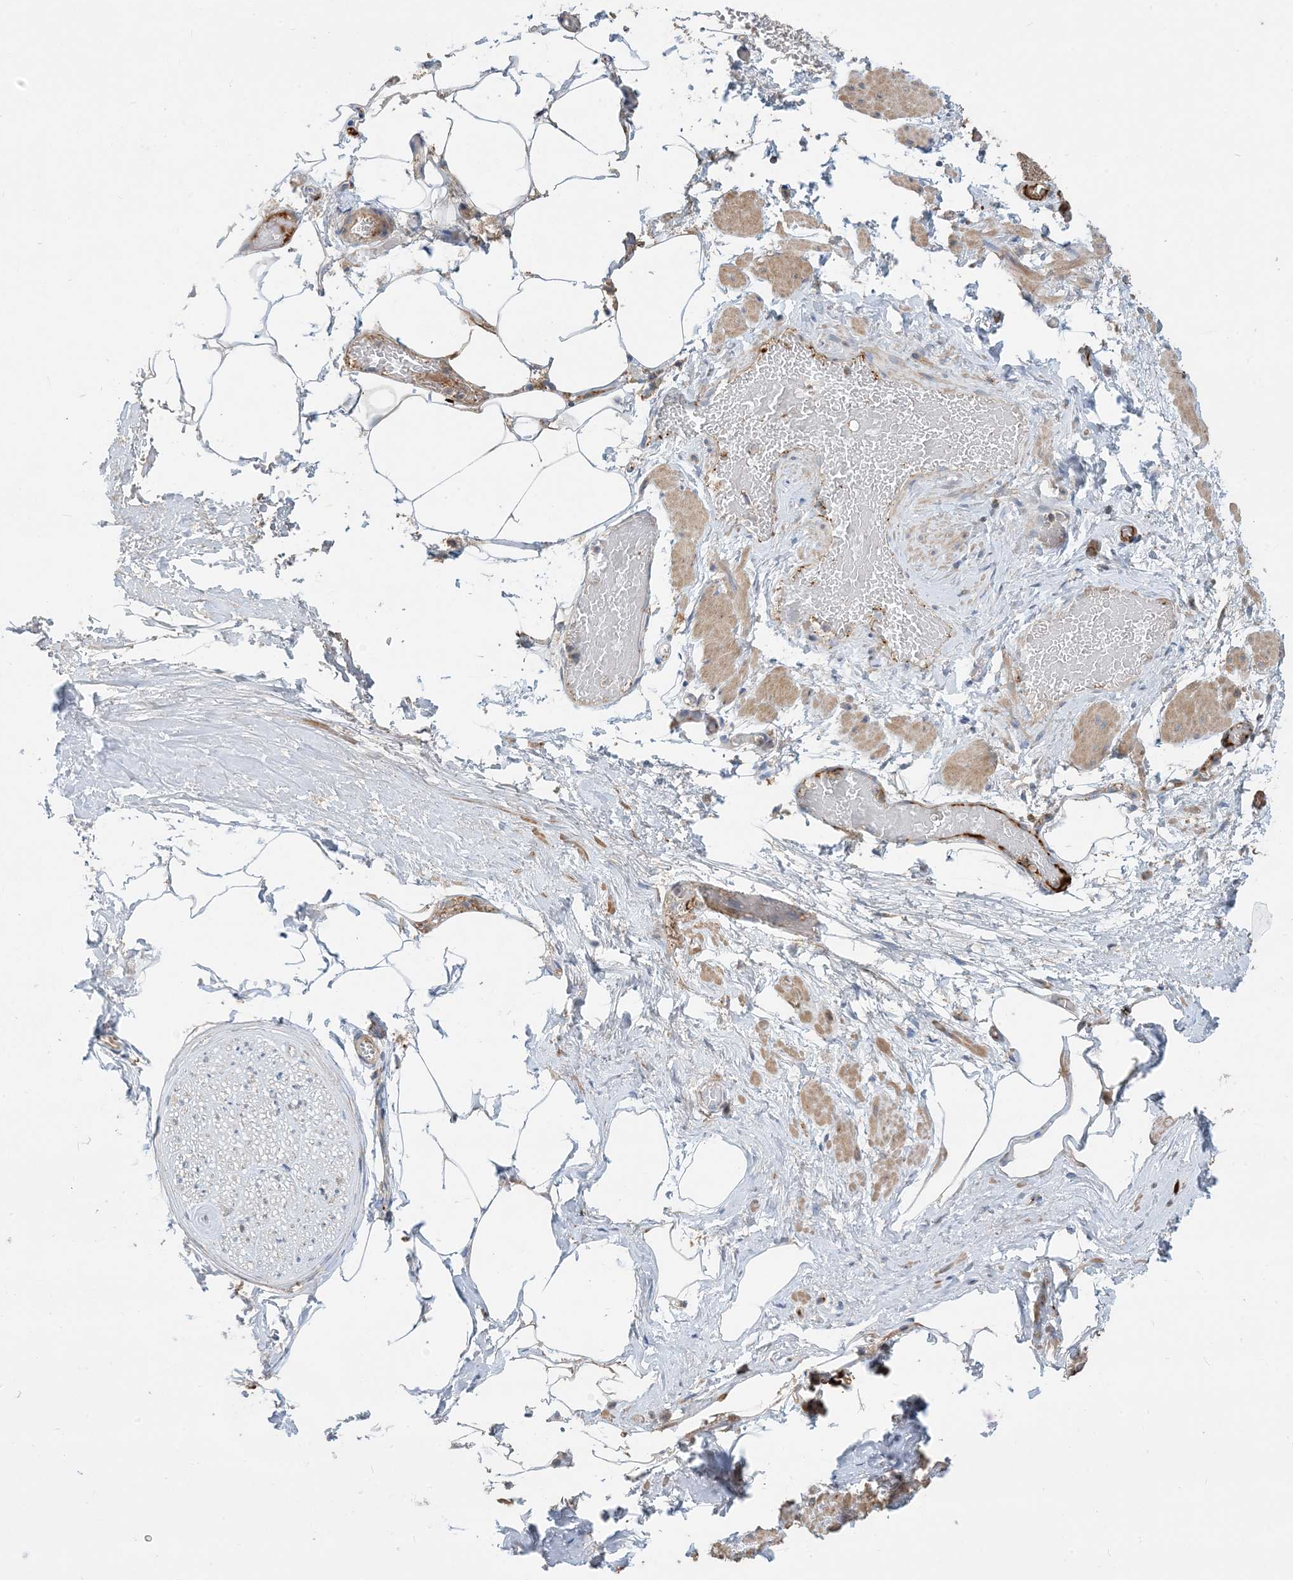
{"staining": {"intensity": "moderate", "quantity": "25%-75%", "location": "cytoplasmic/membranous"}, "tissue": "adipose tissue", "cell_type": "Adipocytes", "image_type": "normal", "snomed": [{"axis": "morphology", "description": "Normal tissue, NOS"}, {"axis": "morphology", "description": "Adenocarcinoma, Low grade"}, {"axis": "topography", "description": "Prostate"}, {"axis": "topography", "description": "Peripheral nerve tissue"}], "caption": "Protein expression analysis of unremarkable human adipose tissue reveals moderate cytoplasmic/membranous positivity in about 25%-75% of adipocytes.", "gene": "ECHDC1", "patient": {"sex": "male", "age": 63}}